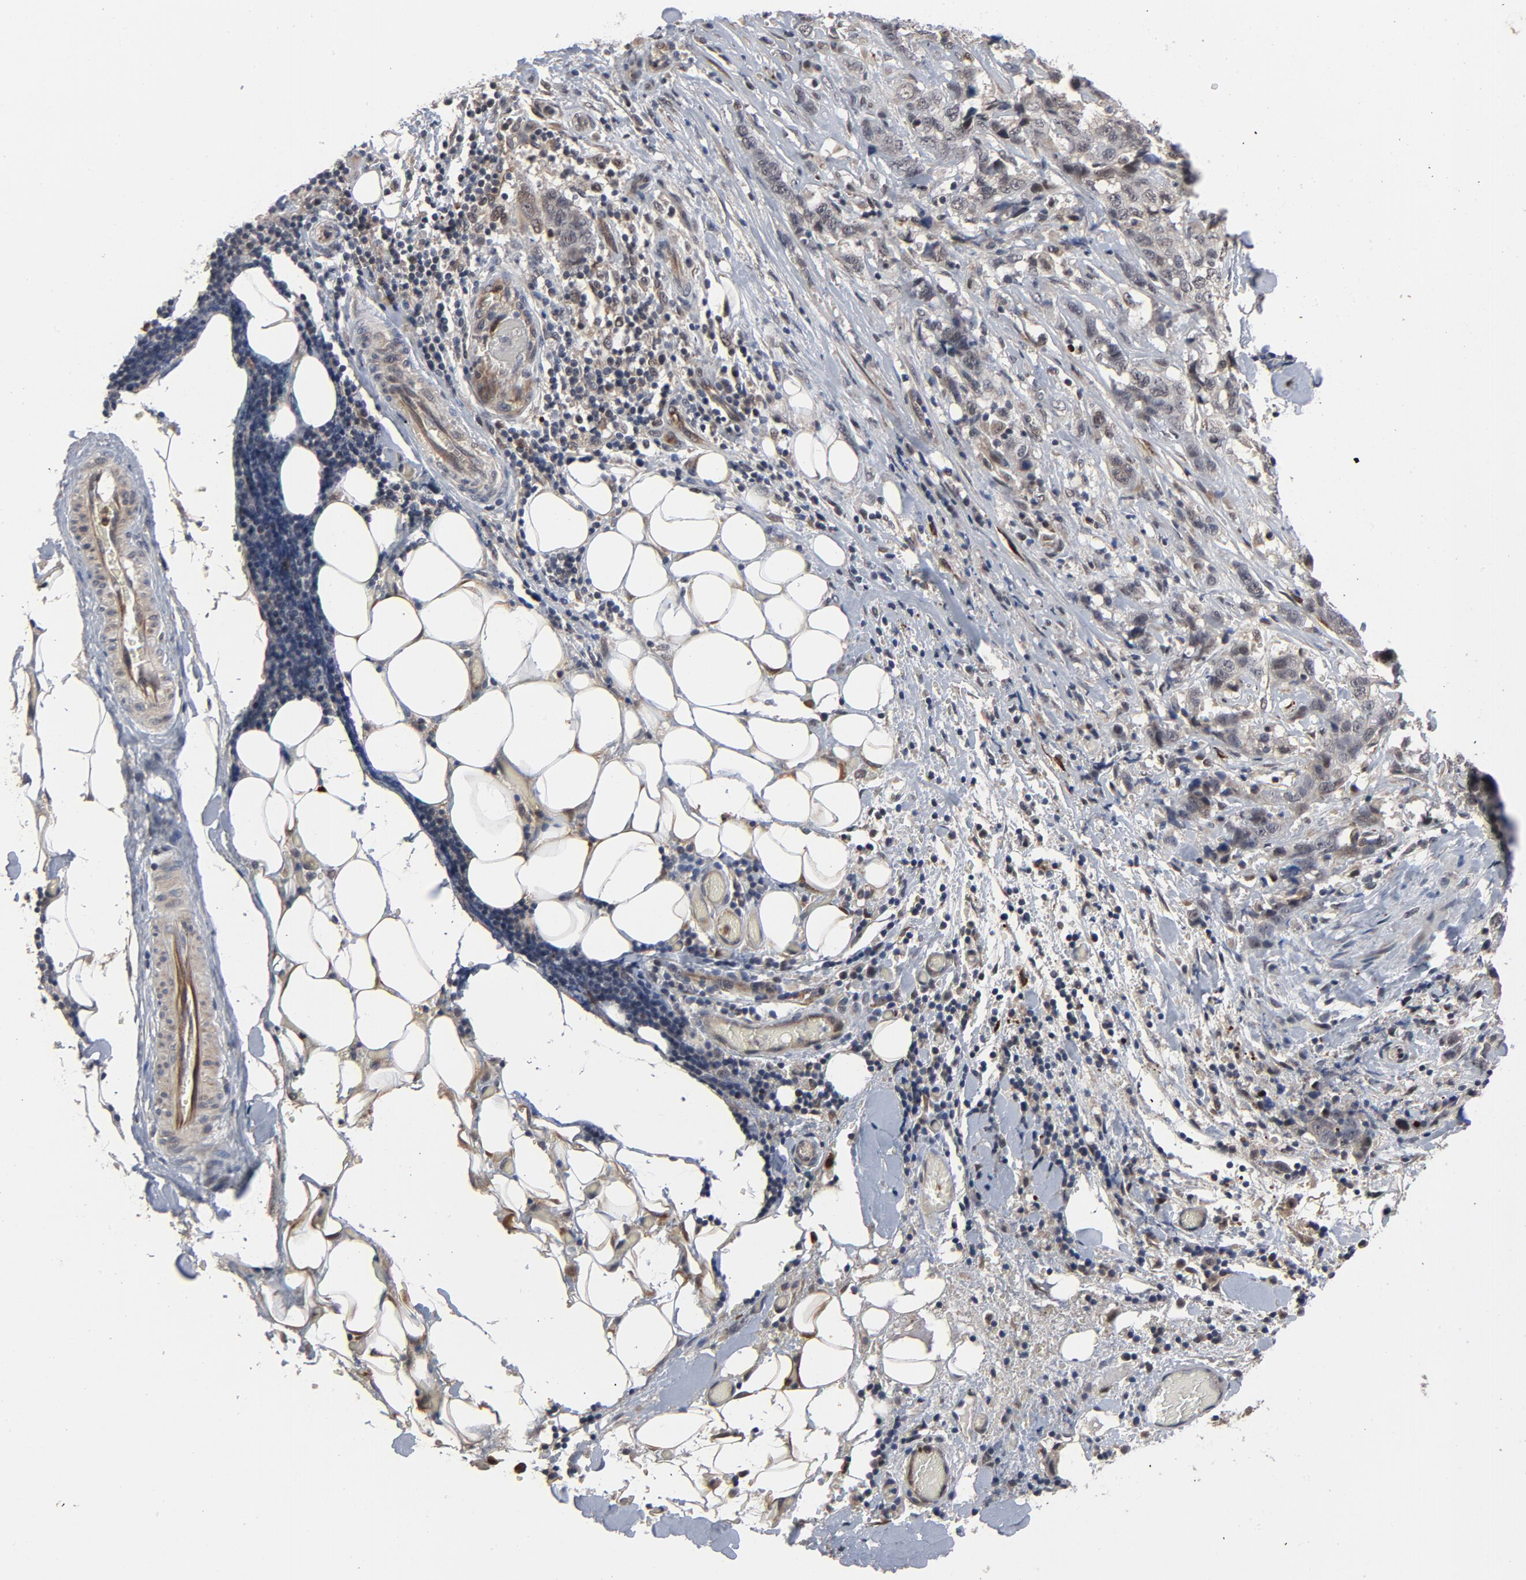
{"staining": {"intensity": "negative", "quantity": "none", "location": "none"}, "tissue": "stomach cancer", "cell_type": "Tumor cells", "image_type": "cancer", "snomed": [{"axis": "morphology", "description": "Adenocarcinoma, NOS"}, {"axis": "topography", "description": "Stomach"}], "caption": "Human adenocarcinoma (stomach) stained for a protein using immunohistochemistry reveals no staining in tumor cells.", "gene": "RTL5", "patient": {"sex": "male", "age": 48}}